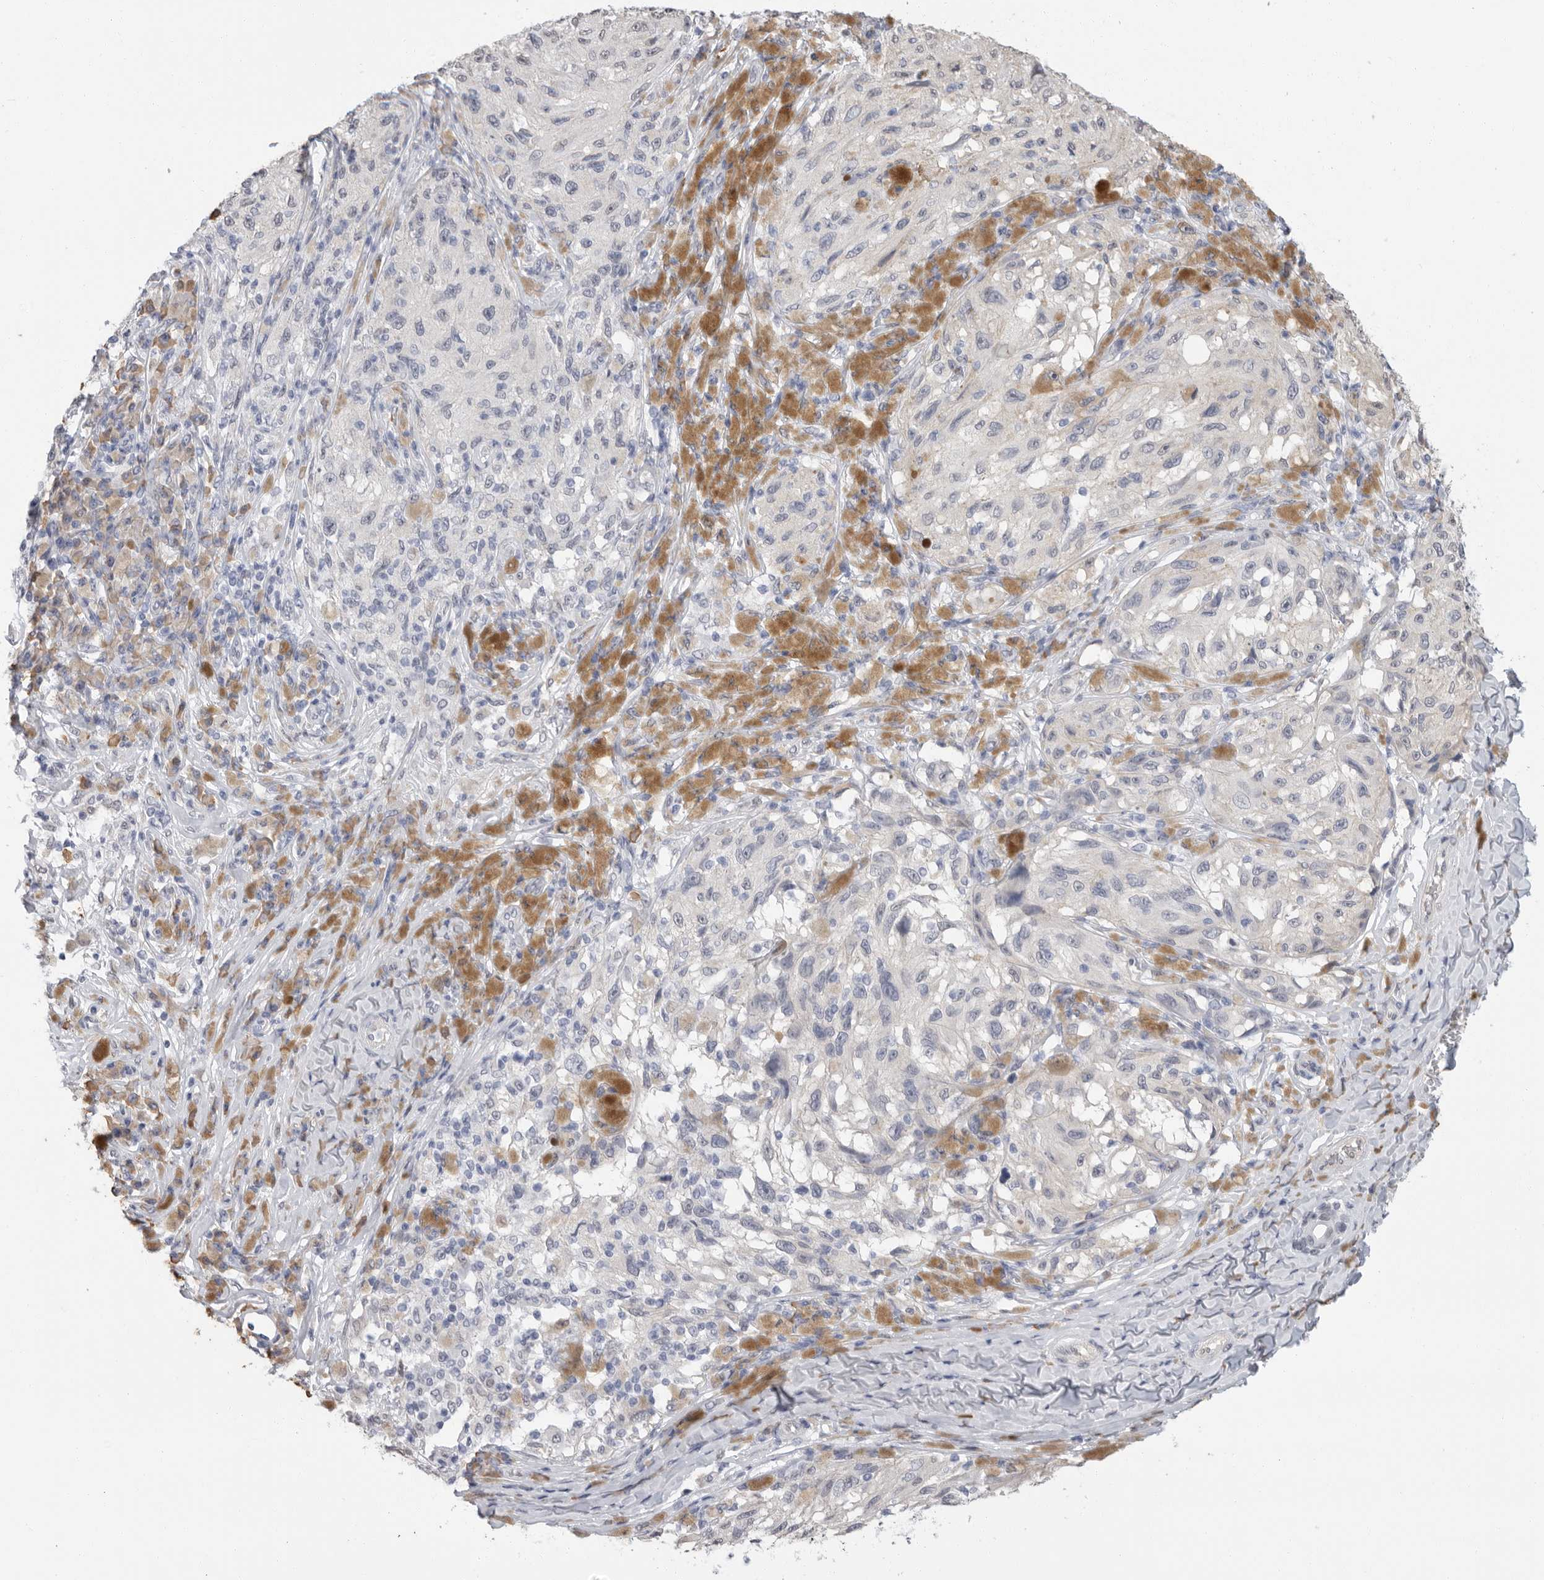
{"staining": {"intensity": "negative", "quantity": "none", "location": "none"}, "tissue": "melanoma", "cell_type": "Tumor cells", "image_type": "cancer", "snomed": [{"axis": "morphology", "description": "Malignant melanoma, NOS"}, {"axis": "topography", "description": "Skin"}], "caption": "Immunohistochemical staining of human malignant melanoma demonstrates no significant expression in tumor cells.", "gene": "ARHGEF10", "patient": {"sex": "female", "age": 73}}